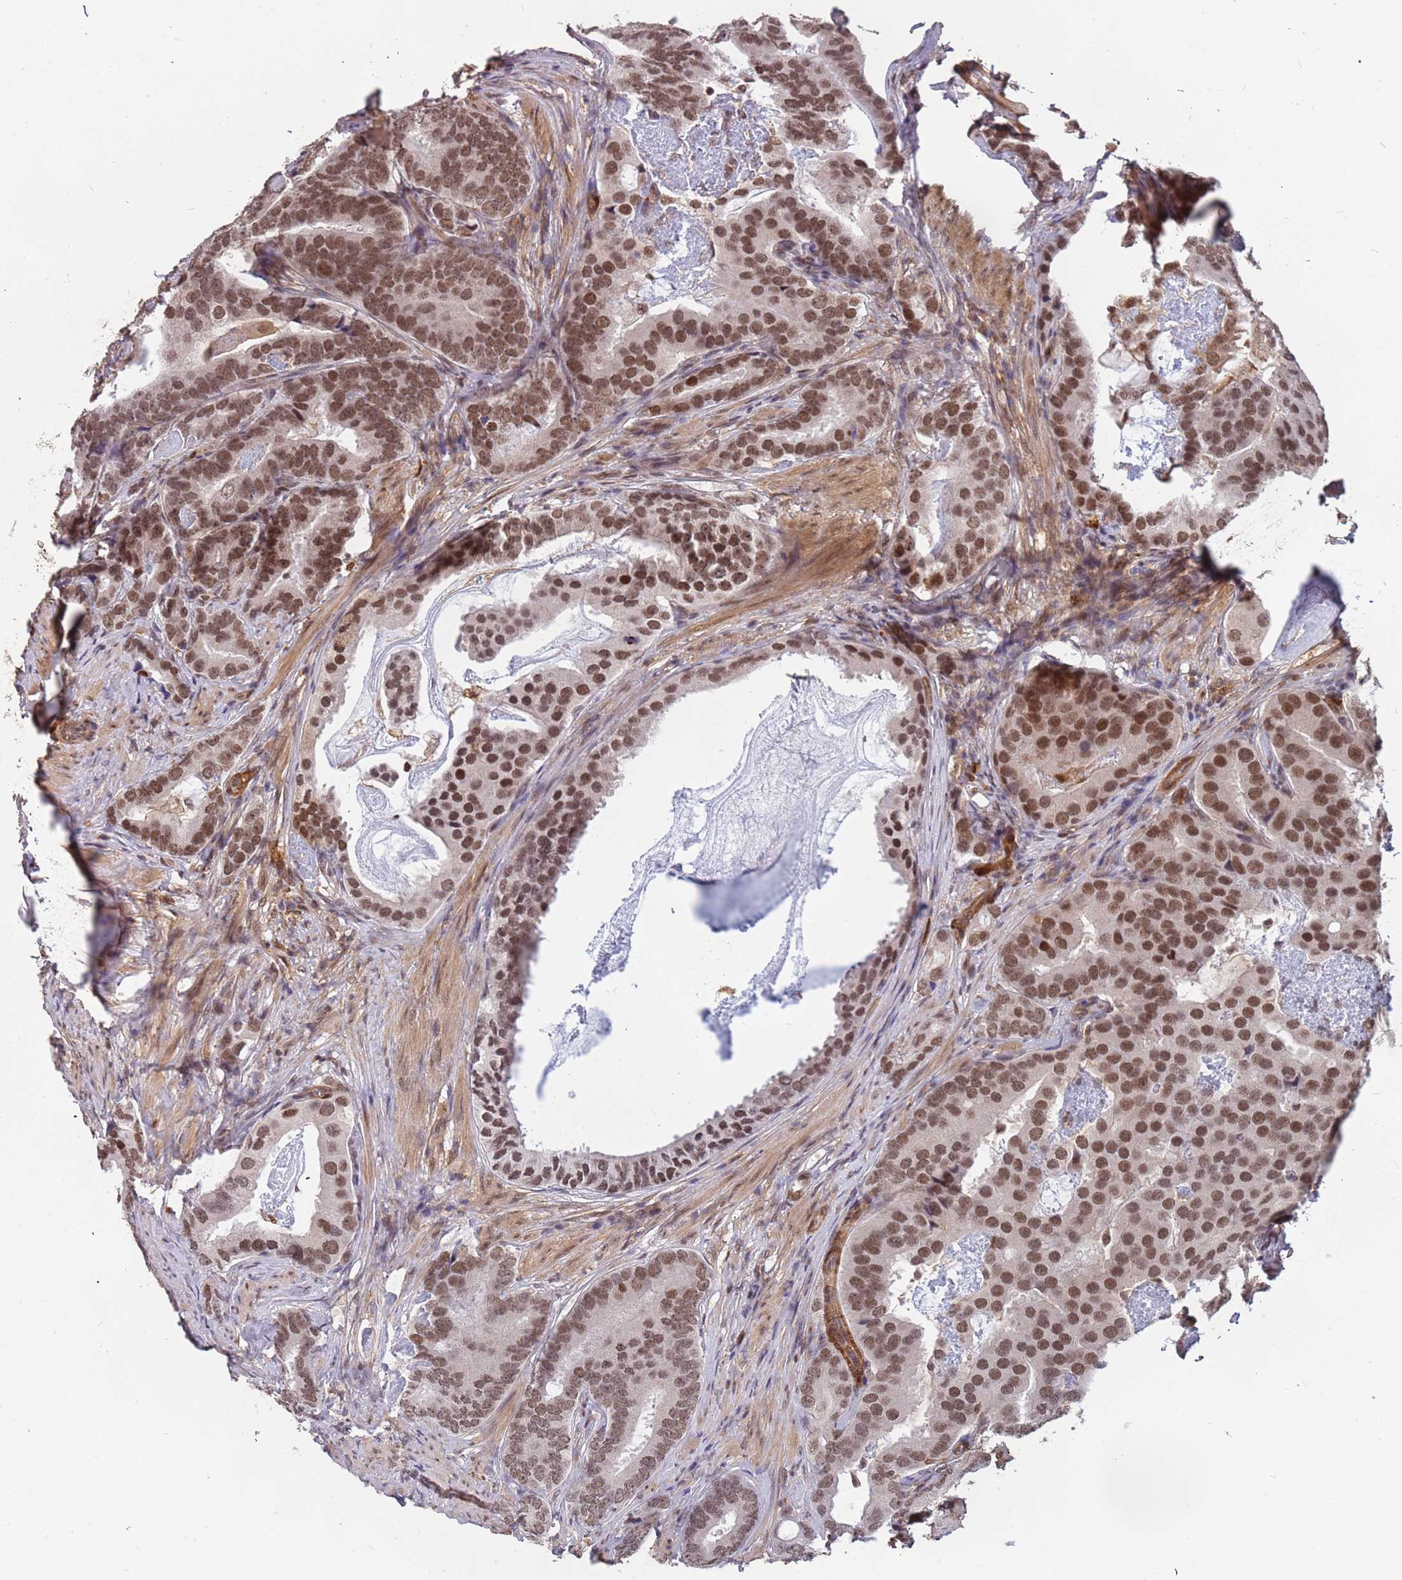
{"staining": {"intensity": "moderate", "quantity": ">75%", "location": "nuclear"}, "tissue": "prostate cancer", "cell_type": "Tumor cells", "image_type": "cancer", "snomed": [{"axis": "morphology", "description": "Adenocarcinoma, Low grade"}, {"axis": "topography", "description": "Prostate"}], "caption": "Brown immunohistochemical staining in prostate cancer displays moderate nuclear positivity in approximately >75% of tumor cells.", "gene": "GBP2", "patient": {"sex": "male", "age": 71}}